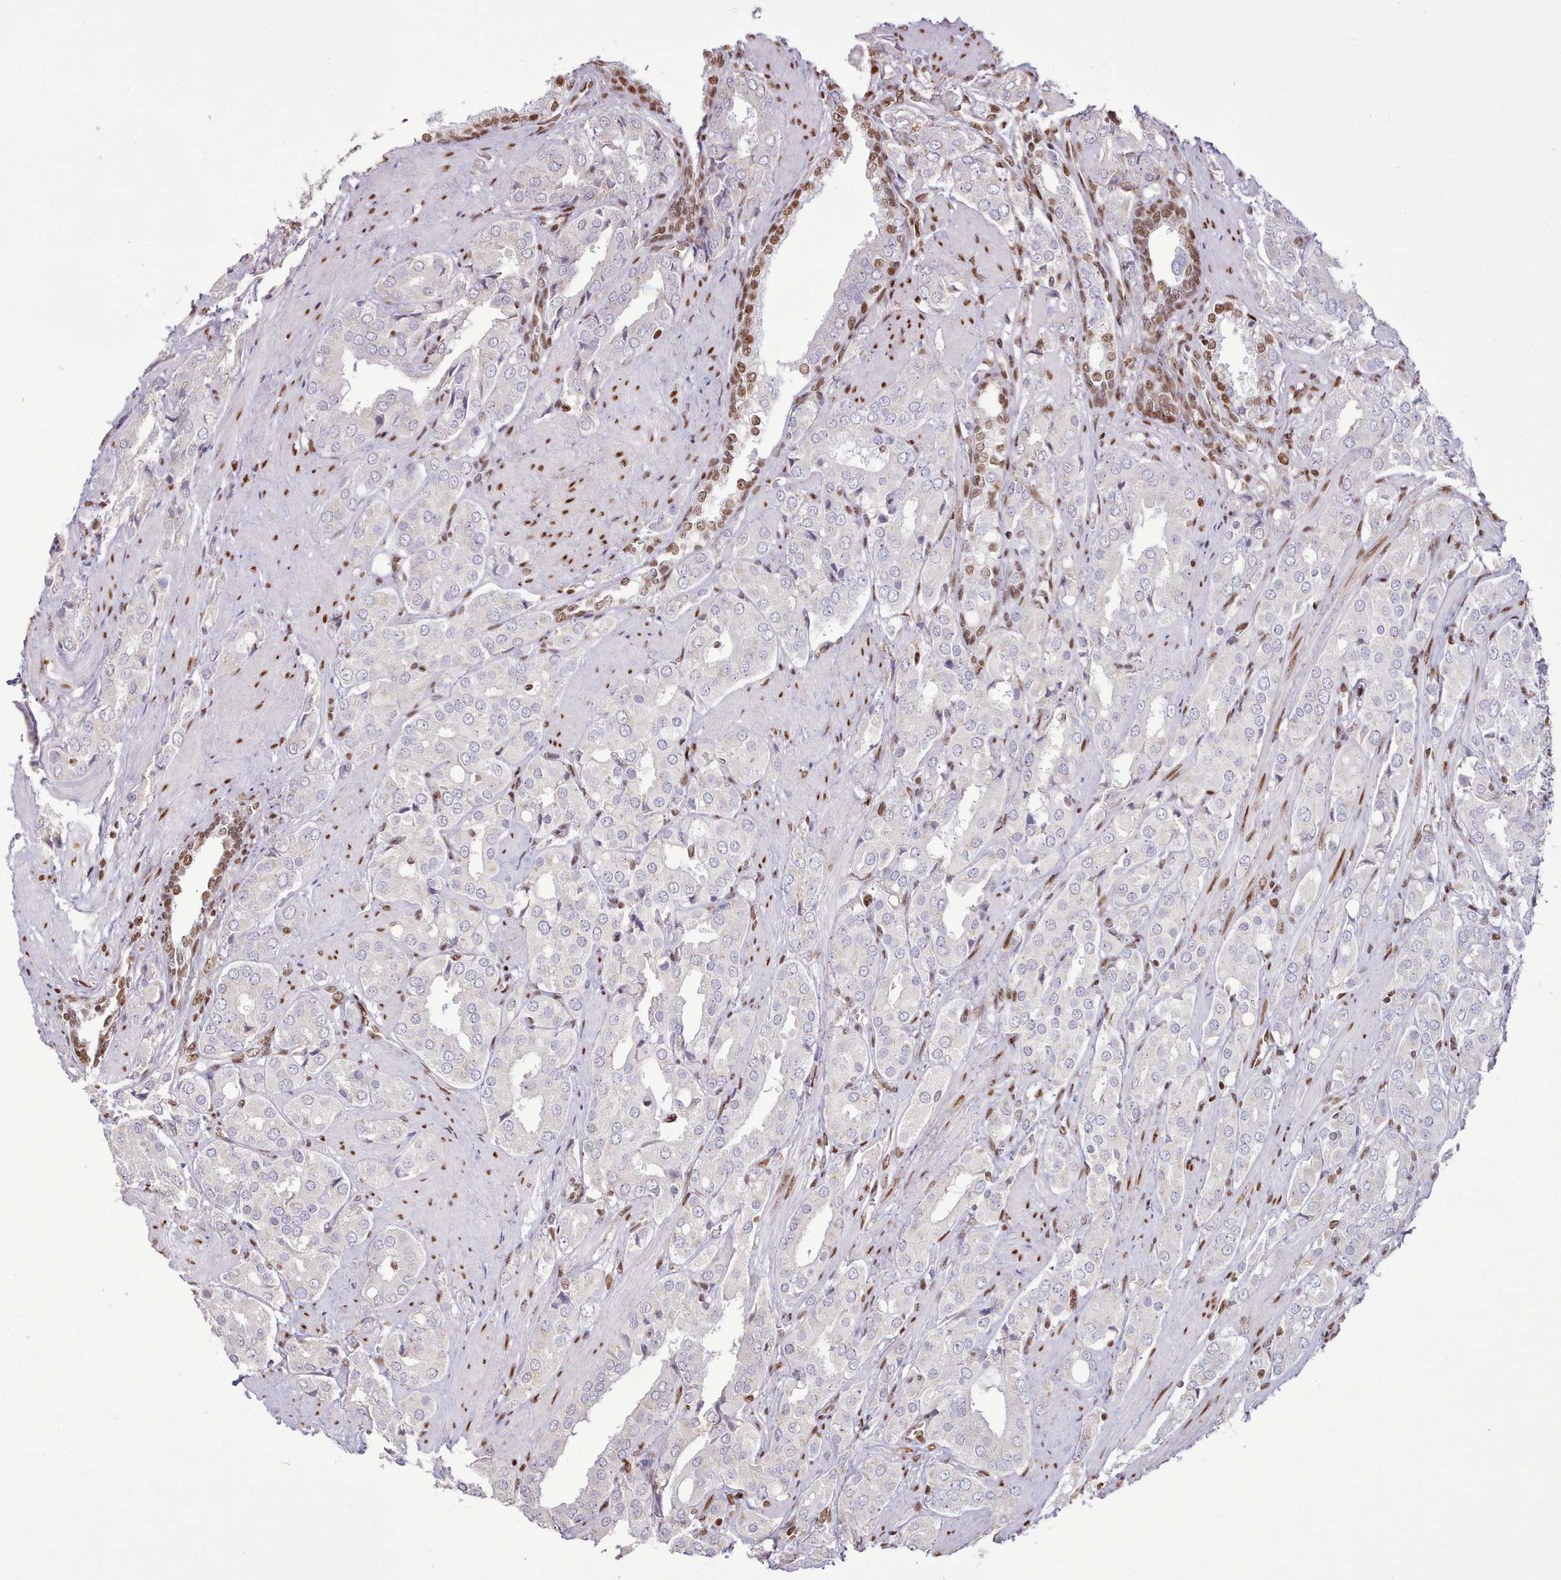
{"staining": {"intensity": "moderate", "quantity": "25%-75%", "location": "nuclear"}, "tissue": "prostate cancer", "cell_type": "Tumor cells", "image_type": "cancer", "snomed": [{"axis": "morphology", "description": "Adenocarcinoma, High grade"}, {"axis": "topography", "description": "Prostate"}], "caption": "Prostate cancer (high-grade adenocarcinoma) stained for a protein shows moderate nuclear positivity in tumor cells.", "gene": "TAF15", "patient": {"sex": "male", "age": 71}}